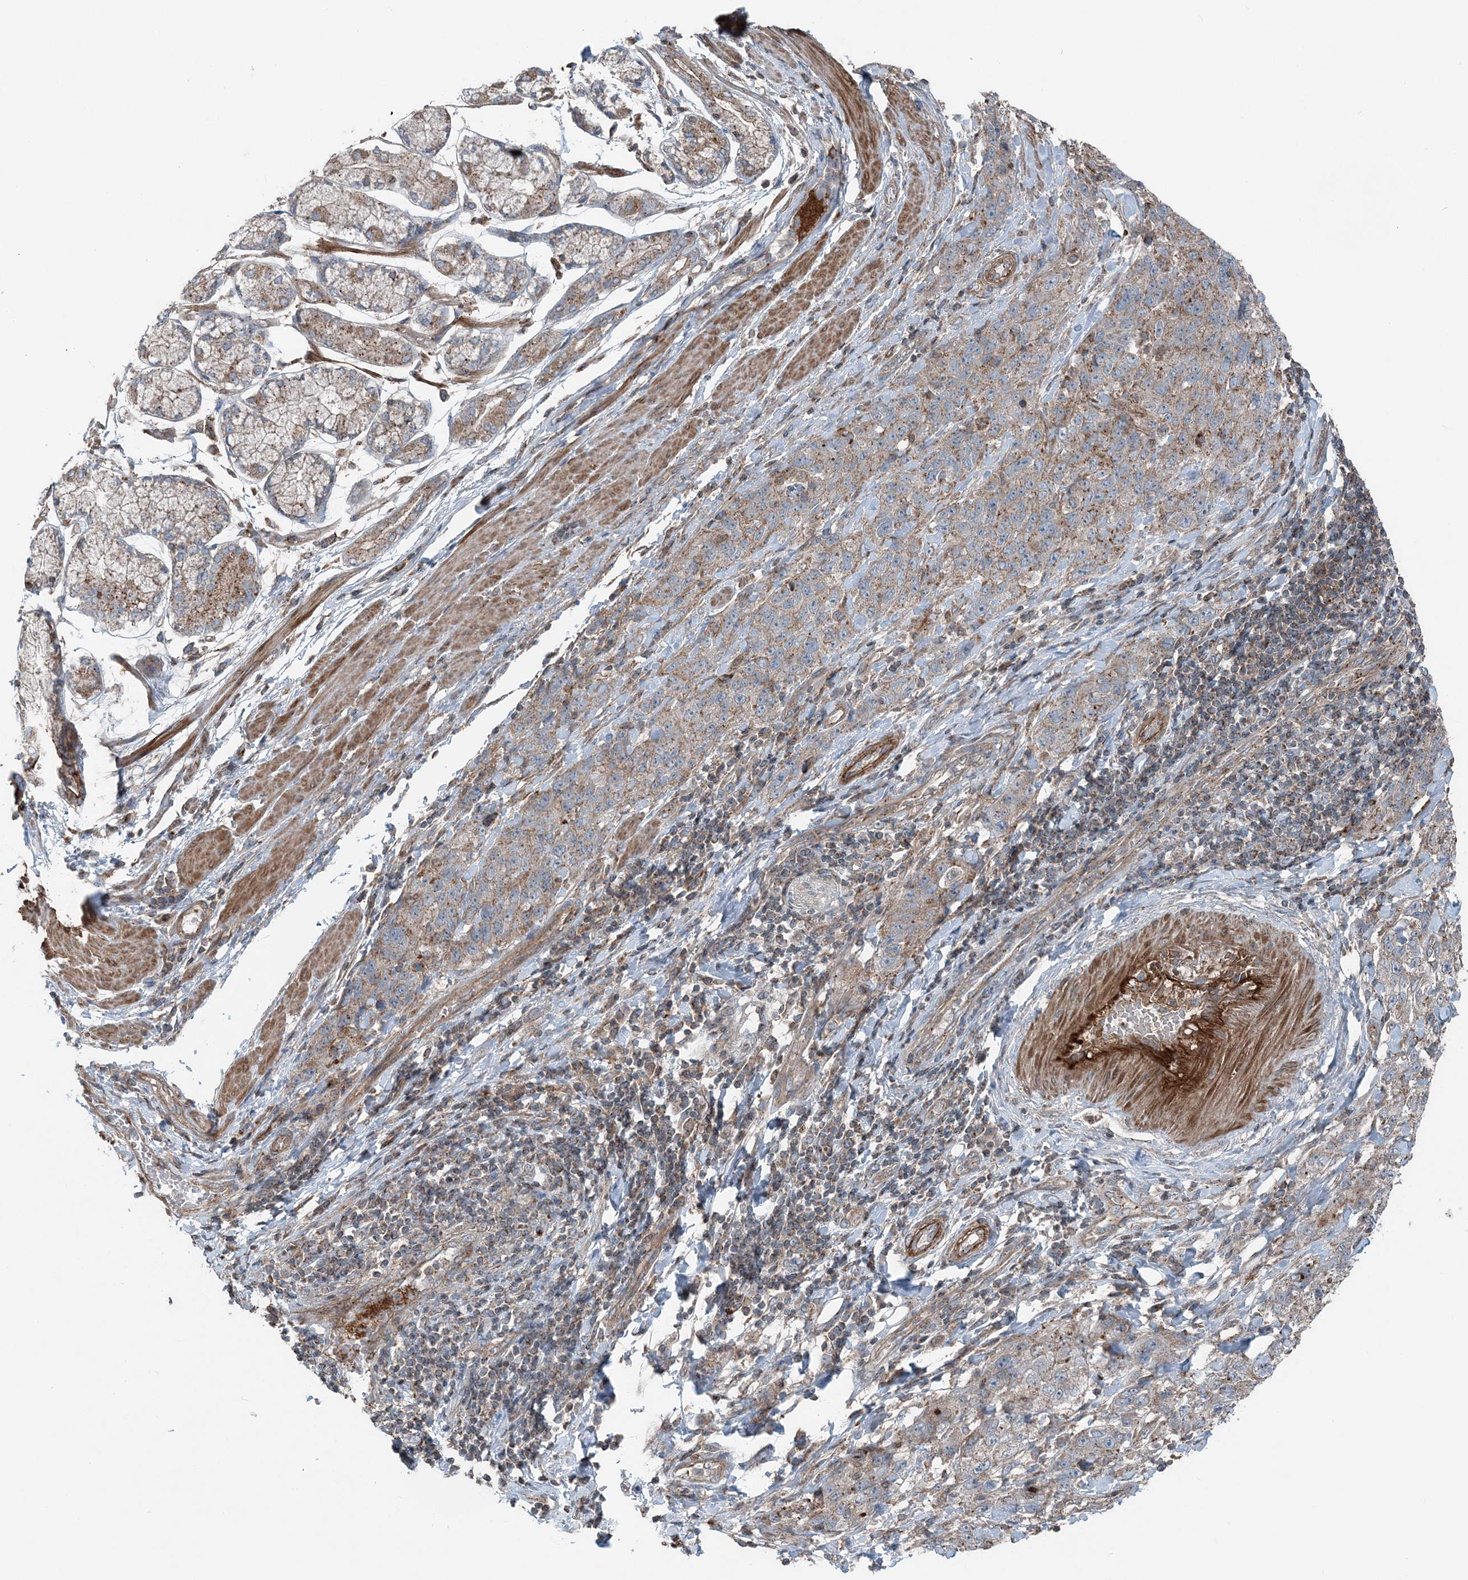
{"staining": {"intensity": "weak", "quantity": ">75%", "location": "cytoplasmic/membranous"}, "tissue": "stomach cancer", "cell_type": "Tumor cells", "image_type": "cancer", "snomed": [{"axis": "morphology", "description": "Normal tissue, NOS"}, {"axis": "morphology", "description": "Adenocarcinoma, NOS"}, {"axis": "topography", "description": "Lymph node"}, {"axis": "topography", "description": "Stomach"}], "caption": "This histopathology image displays immunohistochemistry staining of human adenocarcinoma (stomach), with low weak cytoplasmic/membranous expression in approximately >75% of tumor cells.", "gene": "KY", "patient": {"sex": "male", "age": 48}}